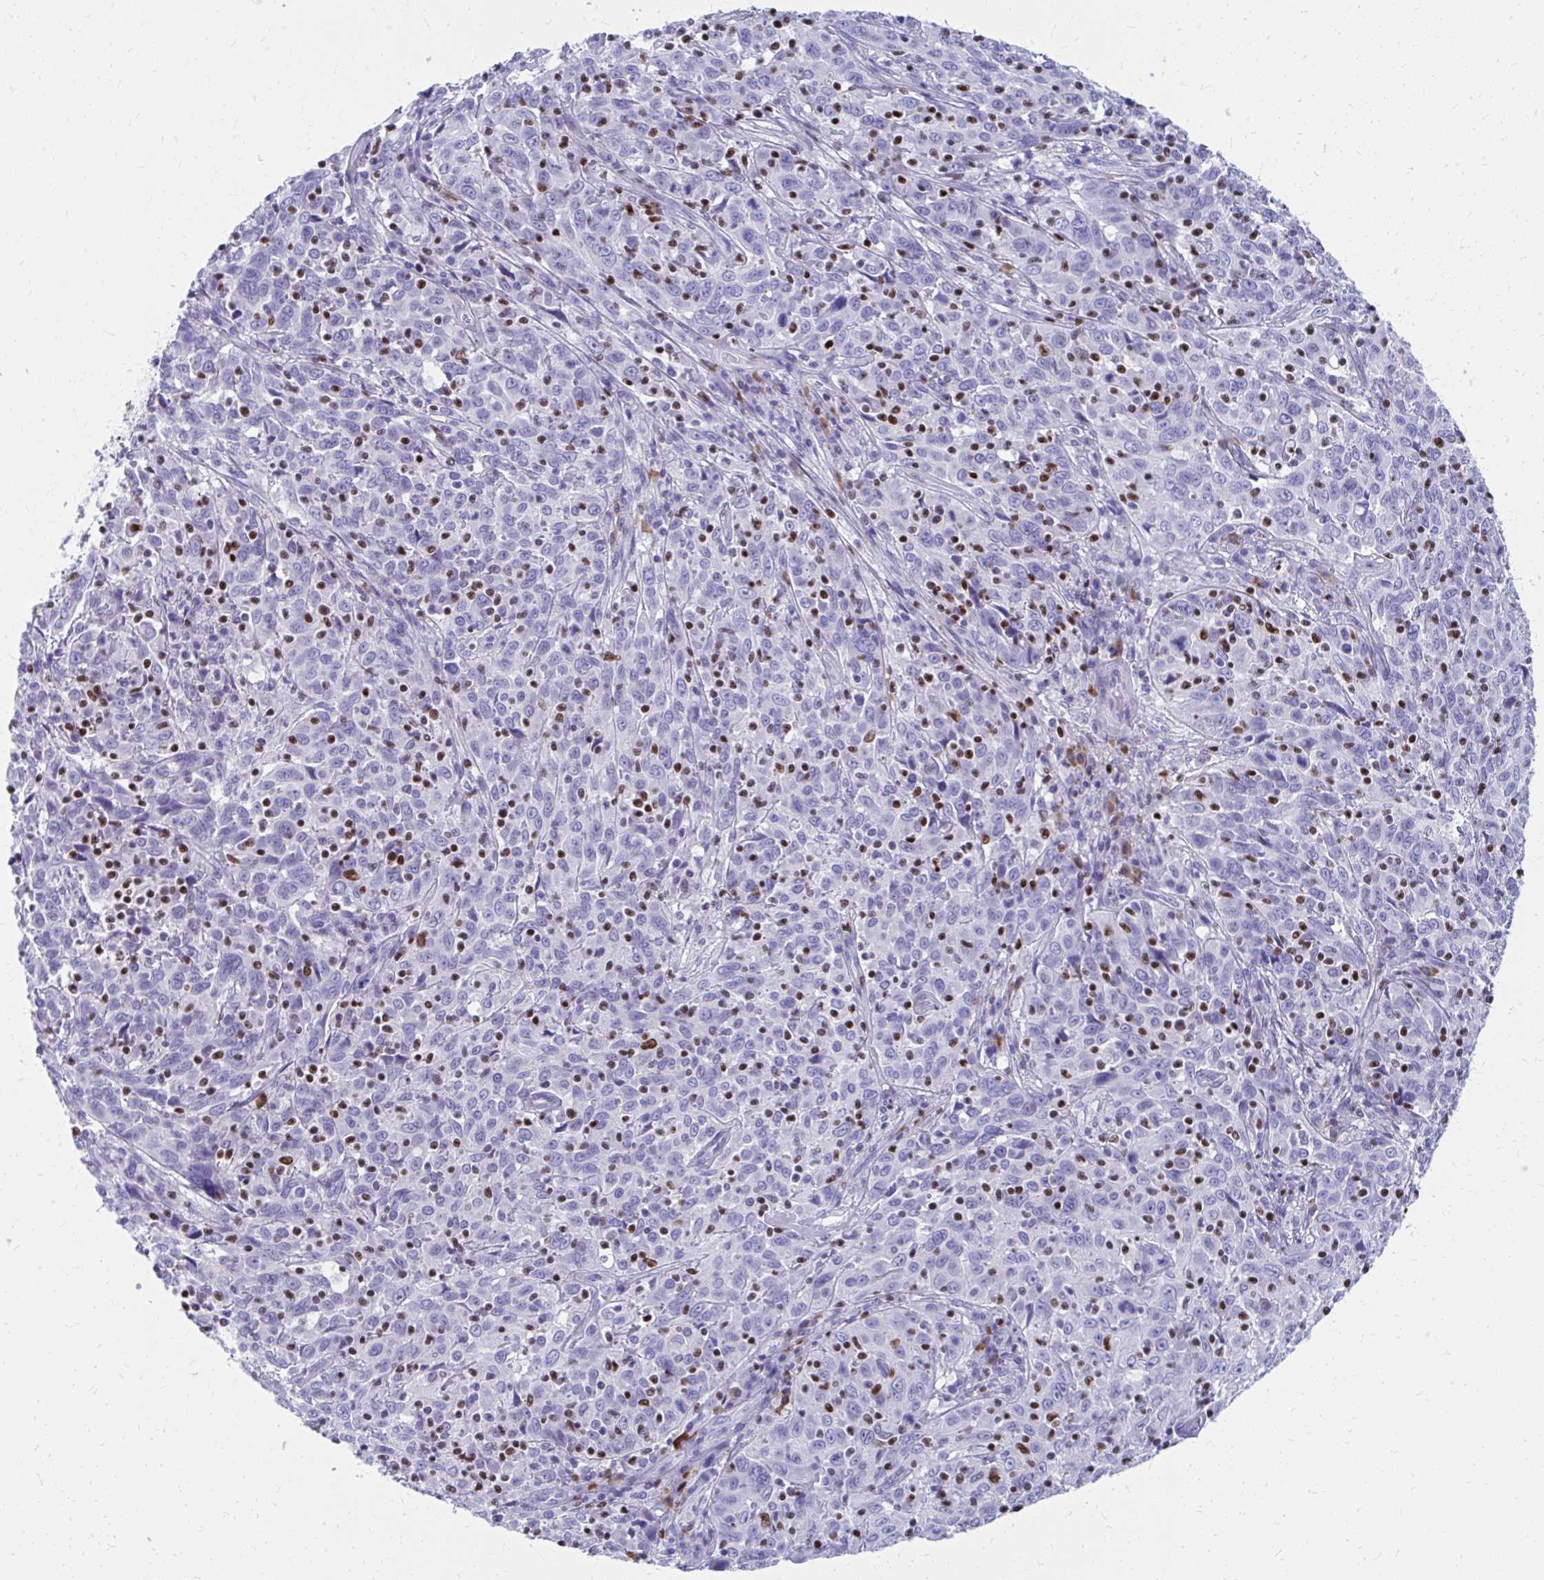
{"staining": {"intensity": "negative", "quantity": "none", "location": "none"}, "tissue": "cervical cancer", "cell_type": "Tumor cells", "image_type": "cancer", "snomed": [{"axis": "morphology", "description": "Squamous cell carcinoma, NOS"}, {"axis": "topography", "description": "Cervix"}], "caption": "Image shows no protein positivity in tumor cells of cervical cancer (squamous cell carcinoma) tissue.", "gene": "RUNX3", "patient": {"sex": "female", "age": 46}}